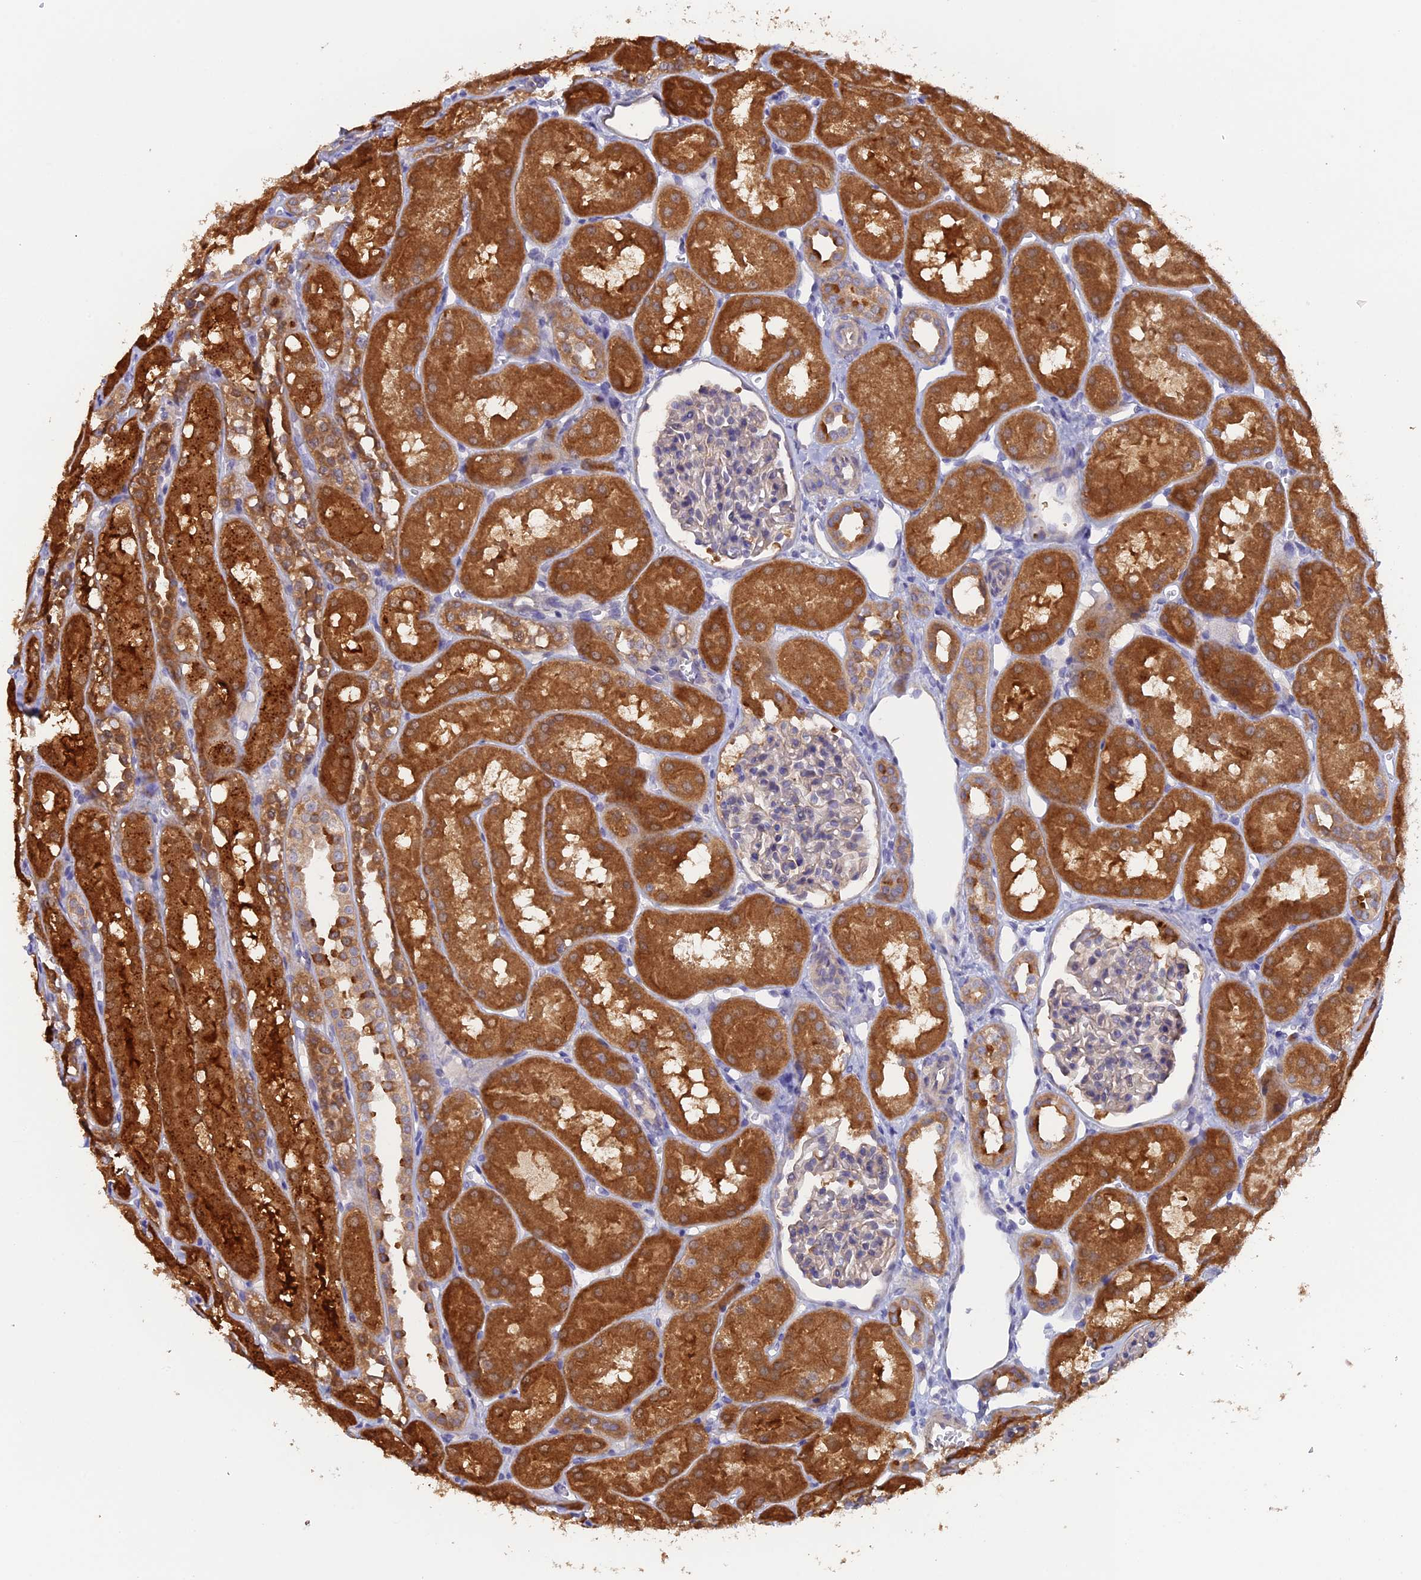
{"staining": {"intensity": "negative", "quantity": "none", "location": "none"}, "tissue": "kidney", "cell_type": "Cells in glomeruli", "image_type": "normal", "snomed": [{"axis": "morphology", "description": "Normal tissue, NOS"}, {"axis": "topography", "description": "Kidney"}, {"axis": "topography", "description": "Urinary bladder"}], "caption": "IHC histopathology image of benign kidney stained for a protein (brown), which exhibits no expression in cells in glomeruli. (Stains: DAB immunohistochemistry (IHC) with hematoxylin counter stain, Microscopy: brightfield microscopy at high magnification).", "gene": "FZR1", "patient": {"sex": "male", "age": 16}}